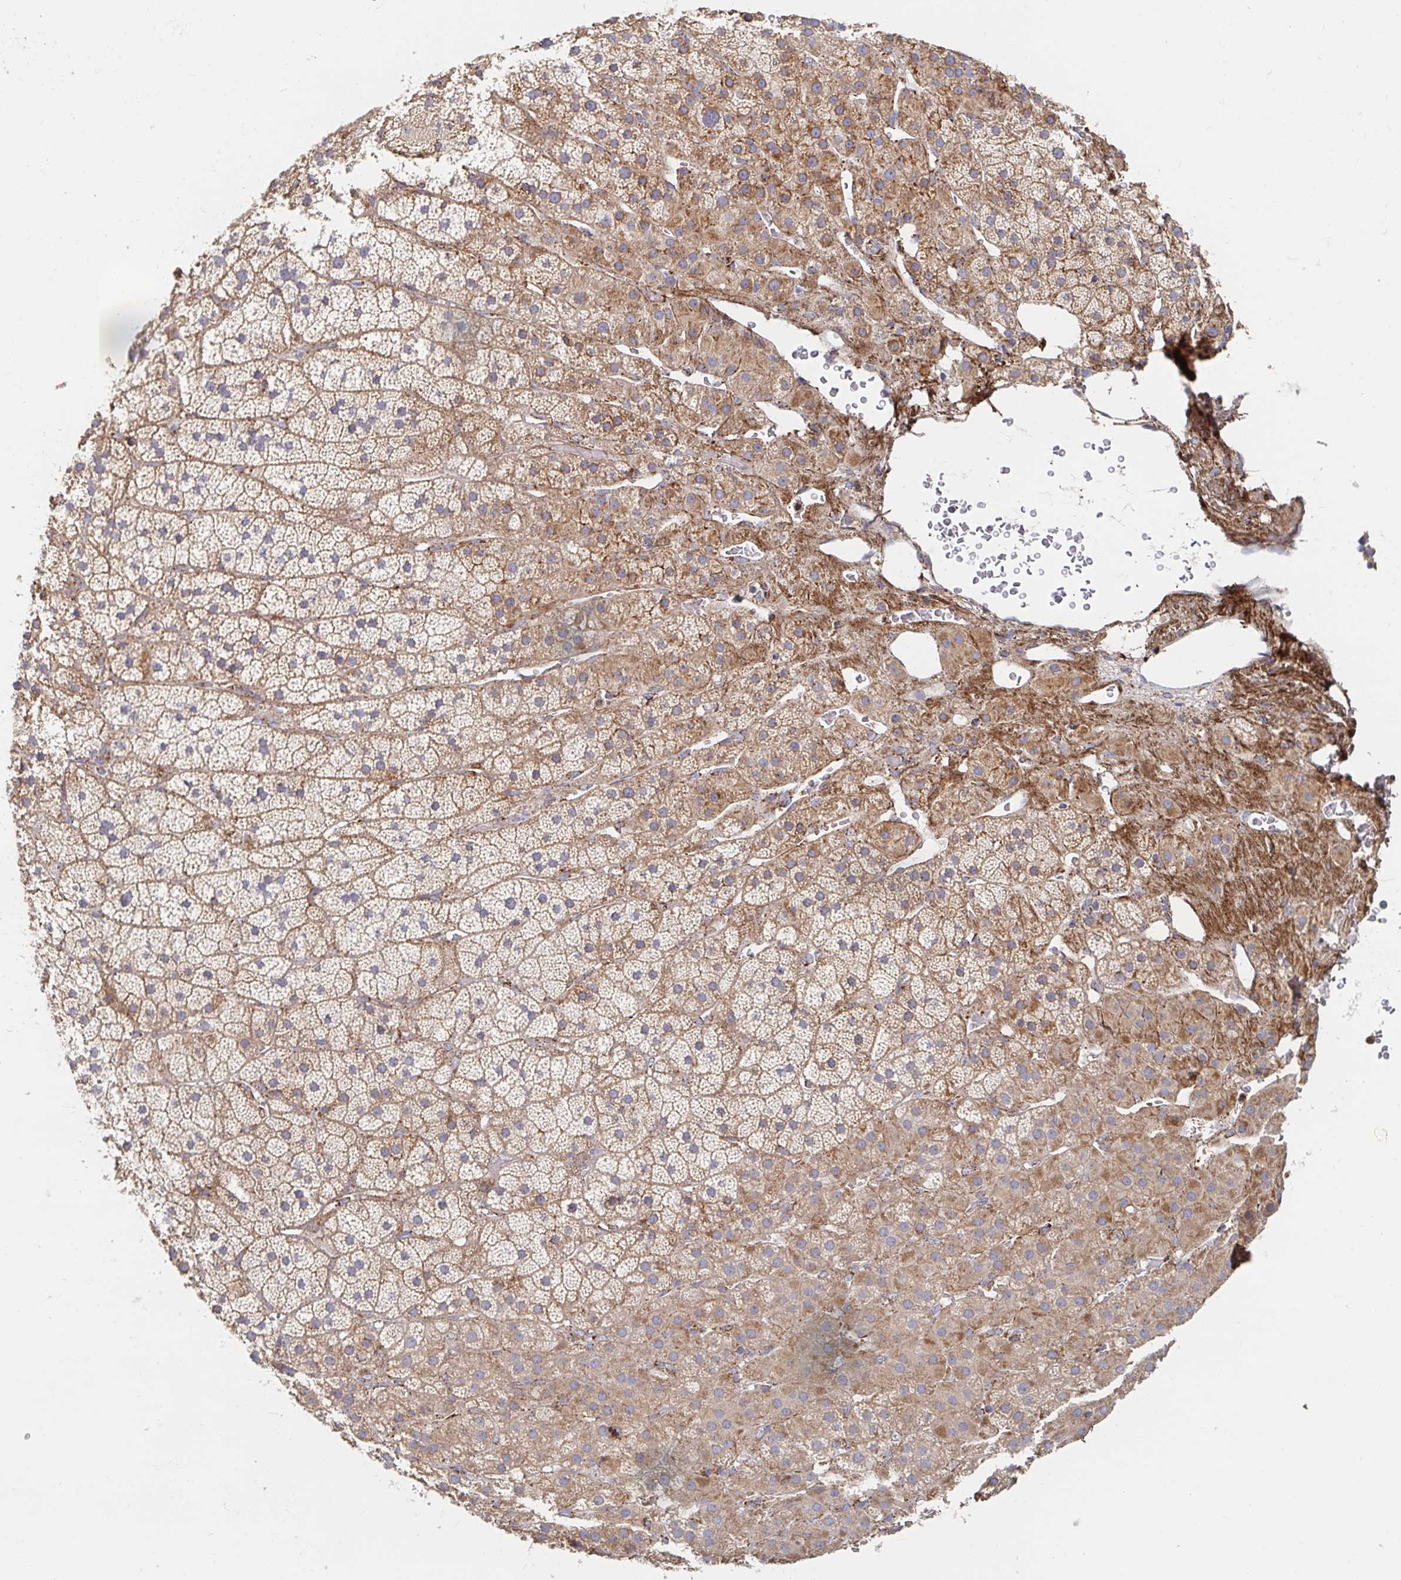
{"staining": {"intensity": "moderate", "quantity": ">75%", "location": "cytoplasmic/membranous"}, "tissue": "adrenal gland", "cell_type": "Glandular cells", "image_type": "normal", "snomed": [{"axis": "morphology", "description": "Normal tissue, NOS"}, {"axis": "topography", "description": "Adrenal gland"}], "caption": "Immunohistochemical staining of unremarkable human adrenal gland demonstrates moderate cytoplasmic/membranous protein staining in approximately >75% of glandular cells. The protein is shown in brown color, while the nuclei are stained blue.", "gene": "MAVS", "patient": {"sex": "male", "age": 57}}